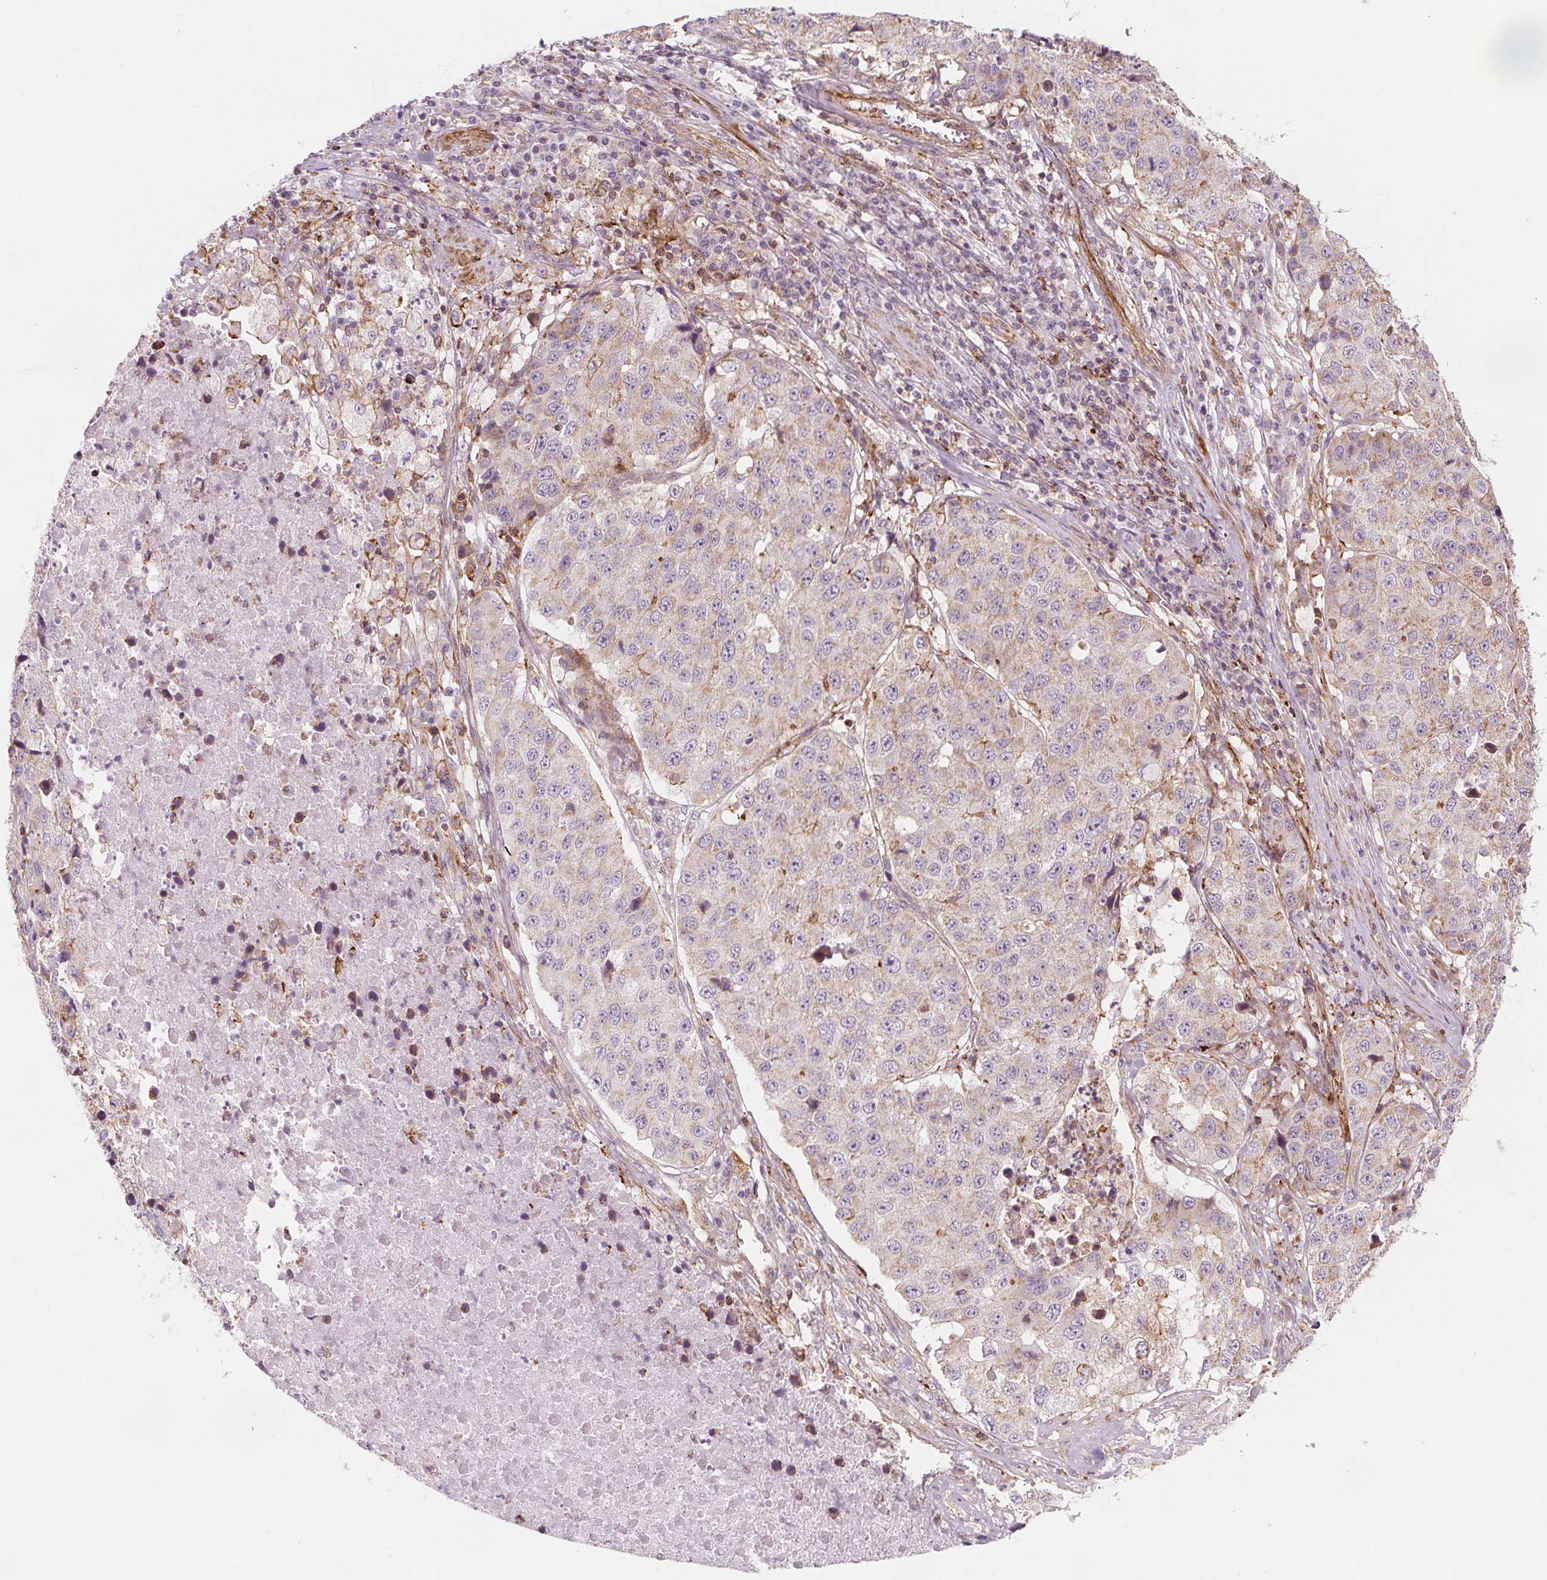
{"staining": {"intensity": "weak", "quantity": "<25%", "location": "cytoplasmic/membranous"}, "tissue": "stomach cancer", "cell_type": "Tumor cells", "image_type": "cancer", "snomed": [{"axis": "morphology", "description": "Adenocarcinoma, NOS"}, {"axis": "topography", "description": "Stomach"}], "caption": "Tumor cells show no significant protein positivity in stomach adenocarcinoma.", "gene": "ADAM33", "patient": {"sex": "male", "age": 71}}